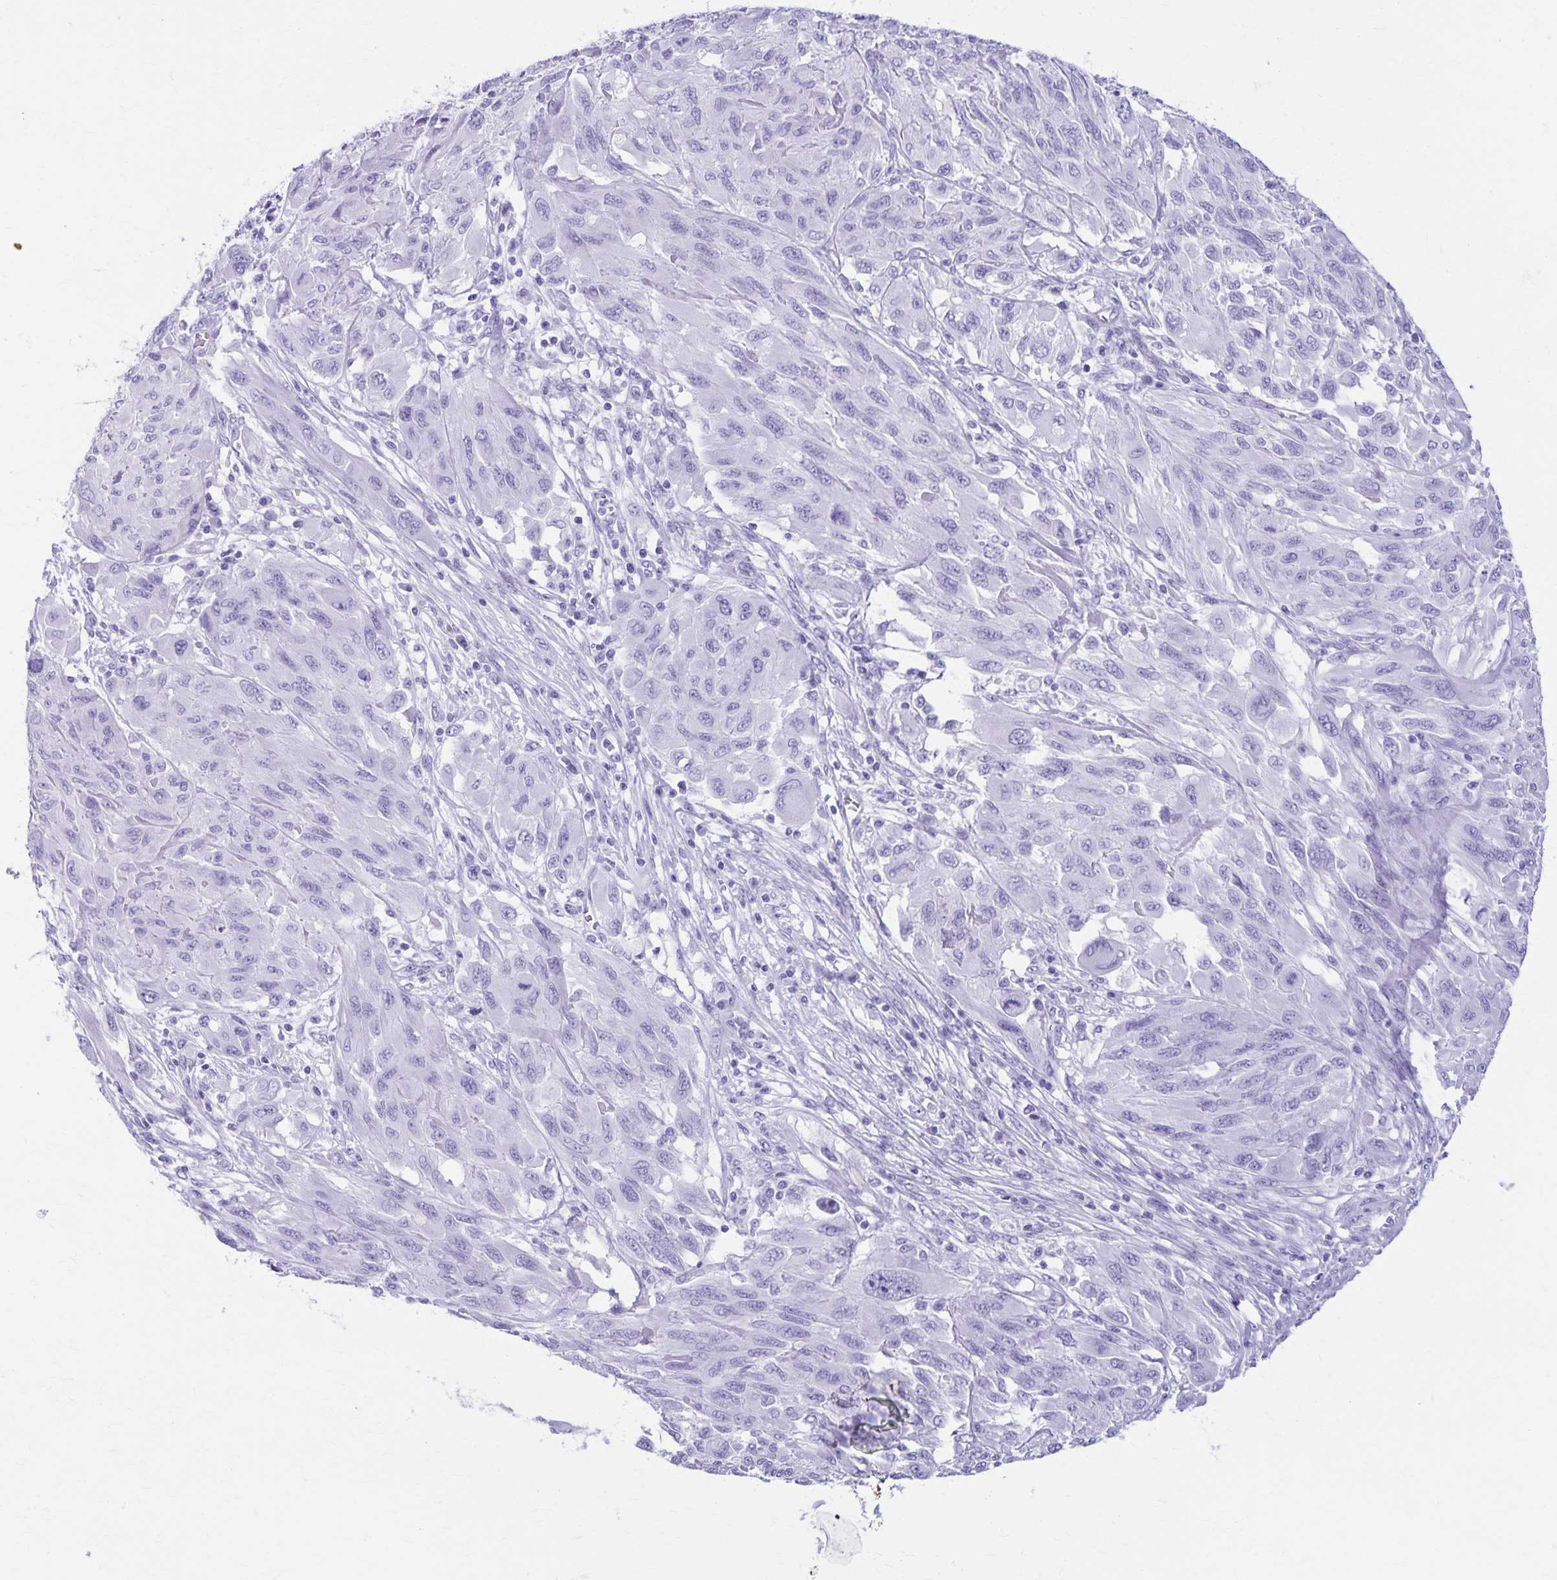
{"staining": {"intensity": "negative", "quantity": "none", "location": "none"}, "tissue": "melanoma", "cell_type": "Tumor cells", "image_type": "cancer", "snomed": [{"axis": "morphology", "description": "Malignant melanoma, NOS"}, {"axis": "topography", "description": "Skin"}], "caption": "Histopathology image shows no protein positivity in tumor cells of melanoma tissue.", "gene": "DEFA5", "patient": {"sex": "female", "age": 91}}